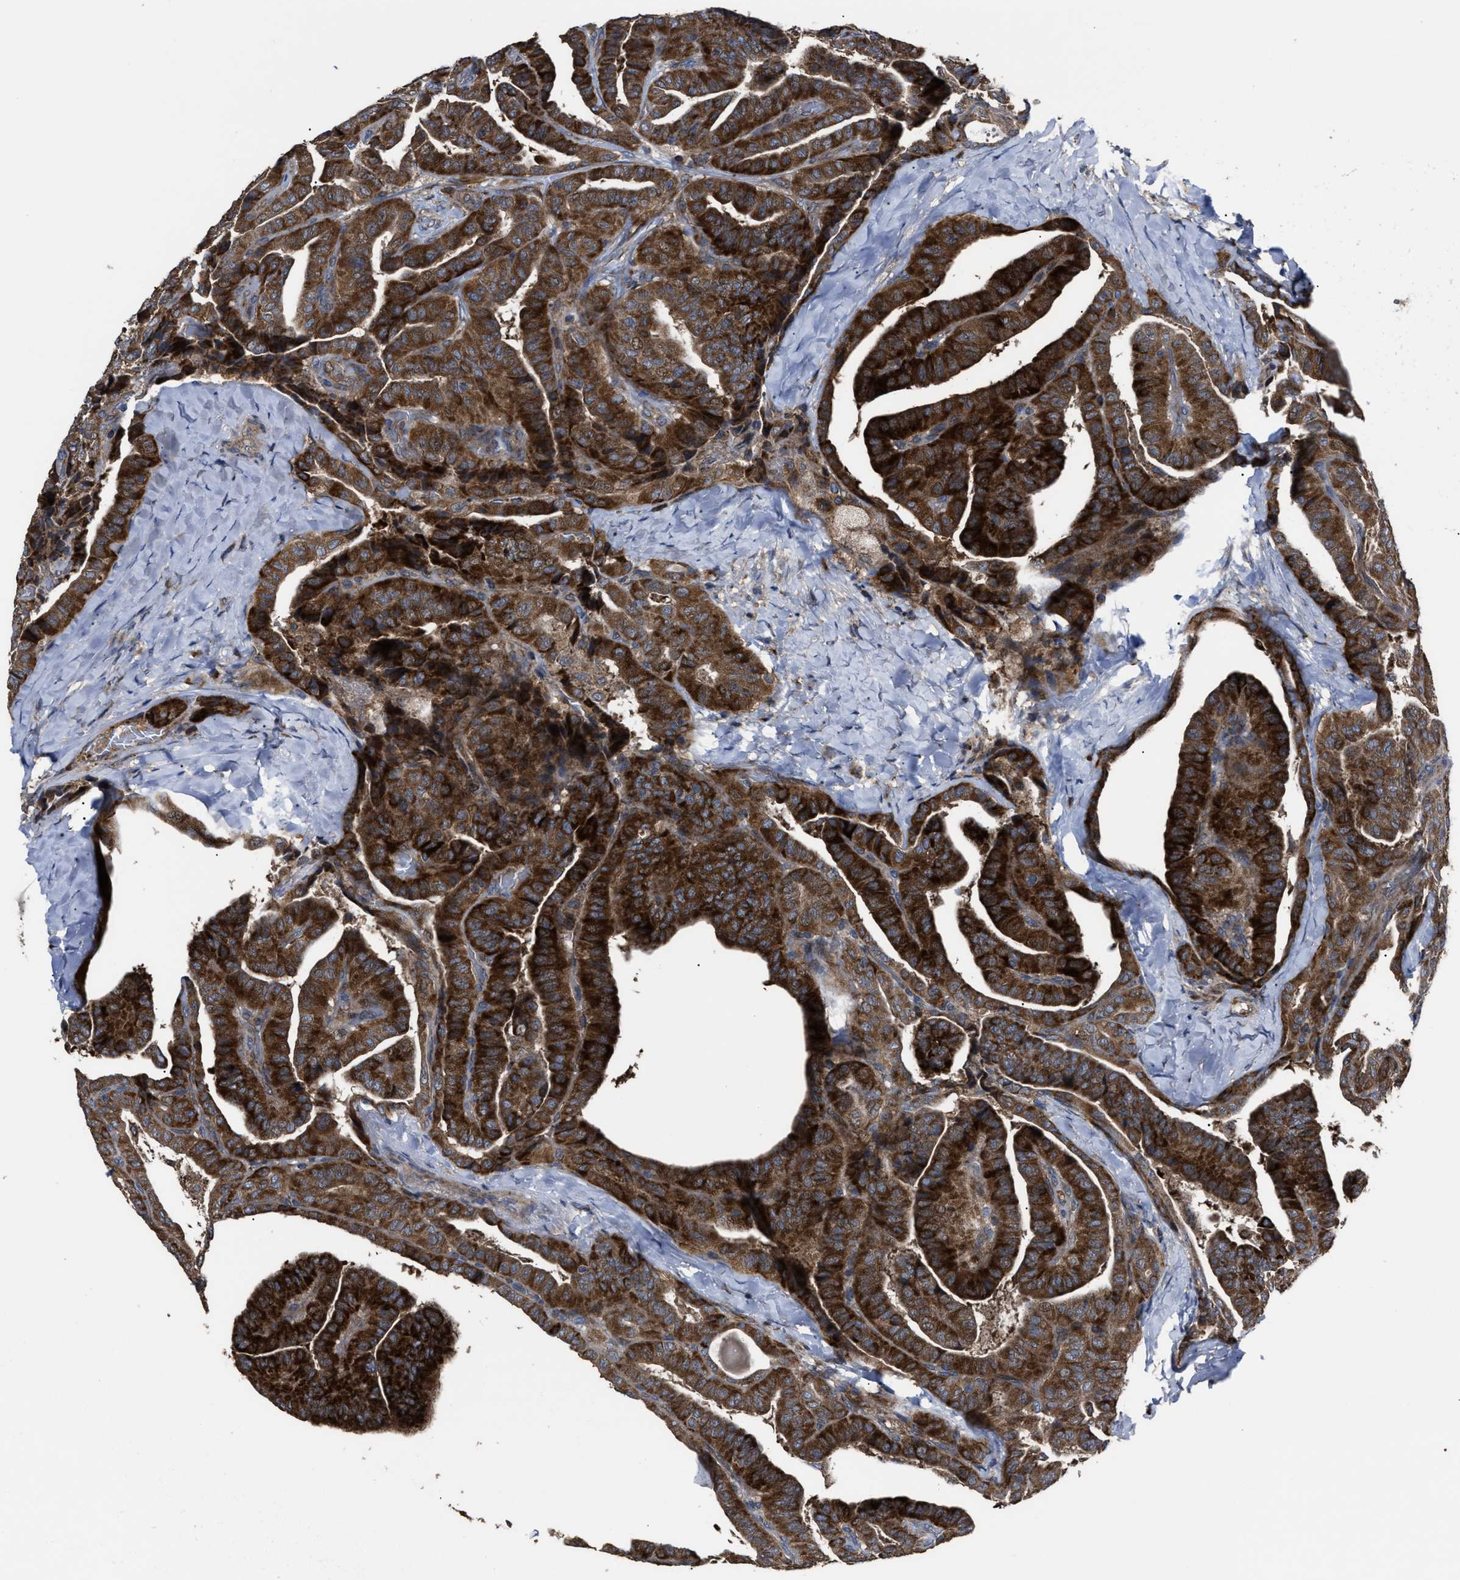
{"staining": {"intensity": "strong", "quantity": ">75%", "location": "cytoplasmic/membranous"}, "tissue": "thyroid cancer", "cell_type": "Tumor cells", "image_type": "cancer", "snomed": [{"axis": "morphology", "description": "Papillary adenocarcinoma, NOS"}, {"axis": "topography", "description": "Thyroid gland"}], "caption": "Thyroid cancer was stained to show a protein in brown. There is high levels of strong cytoplasmic/membranous expression in about >75% of tumor cells.", "gene": "PASK", "patient": {"sex": "male", "age": 77}}